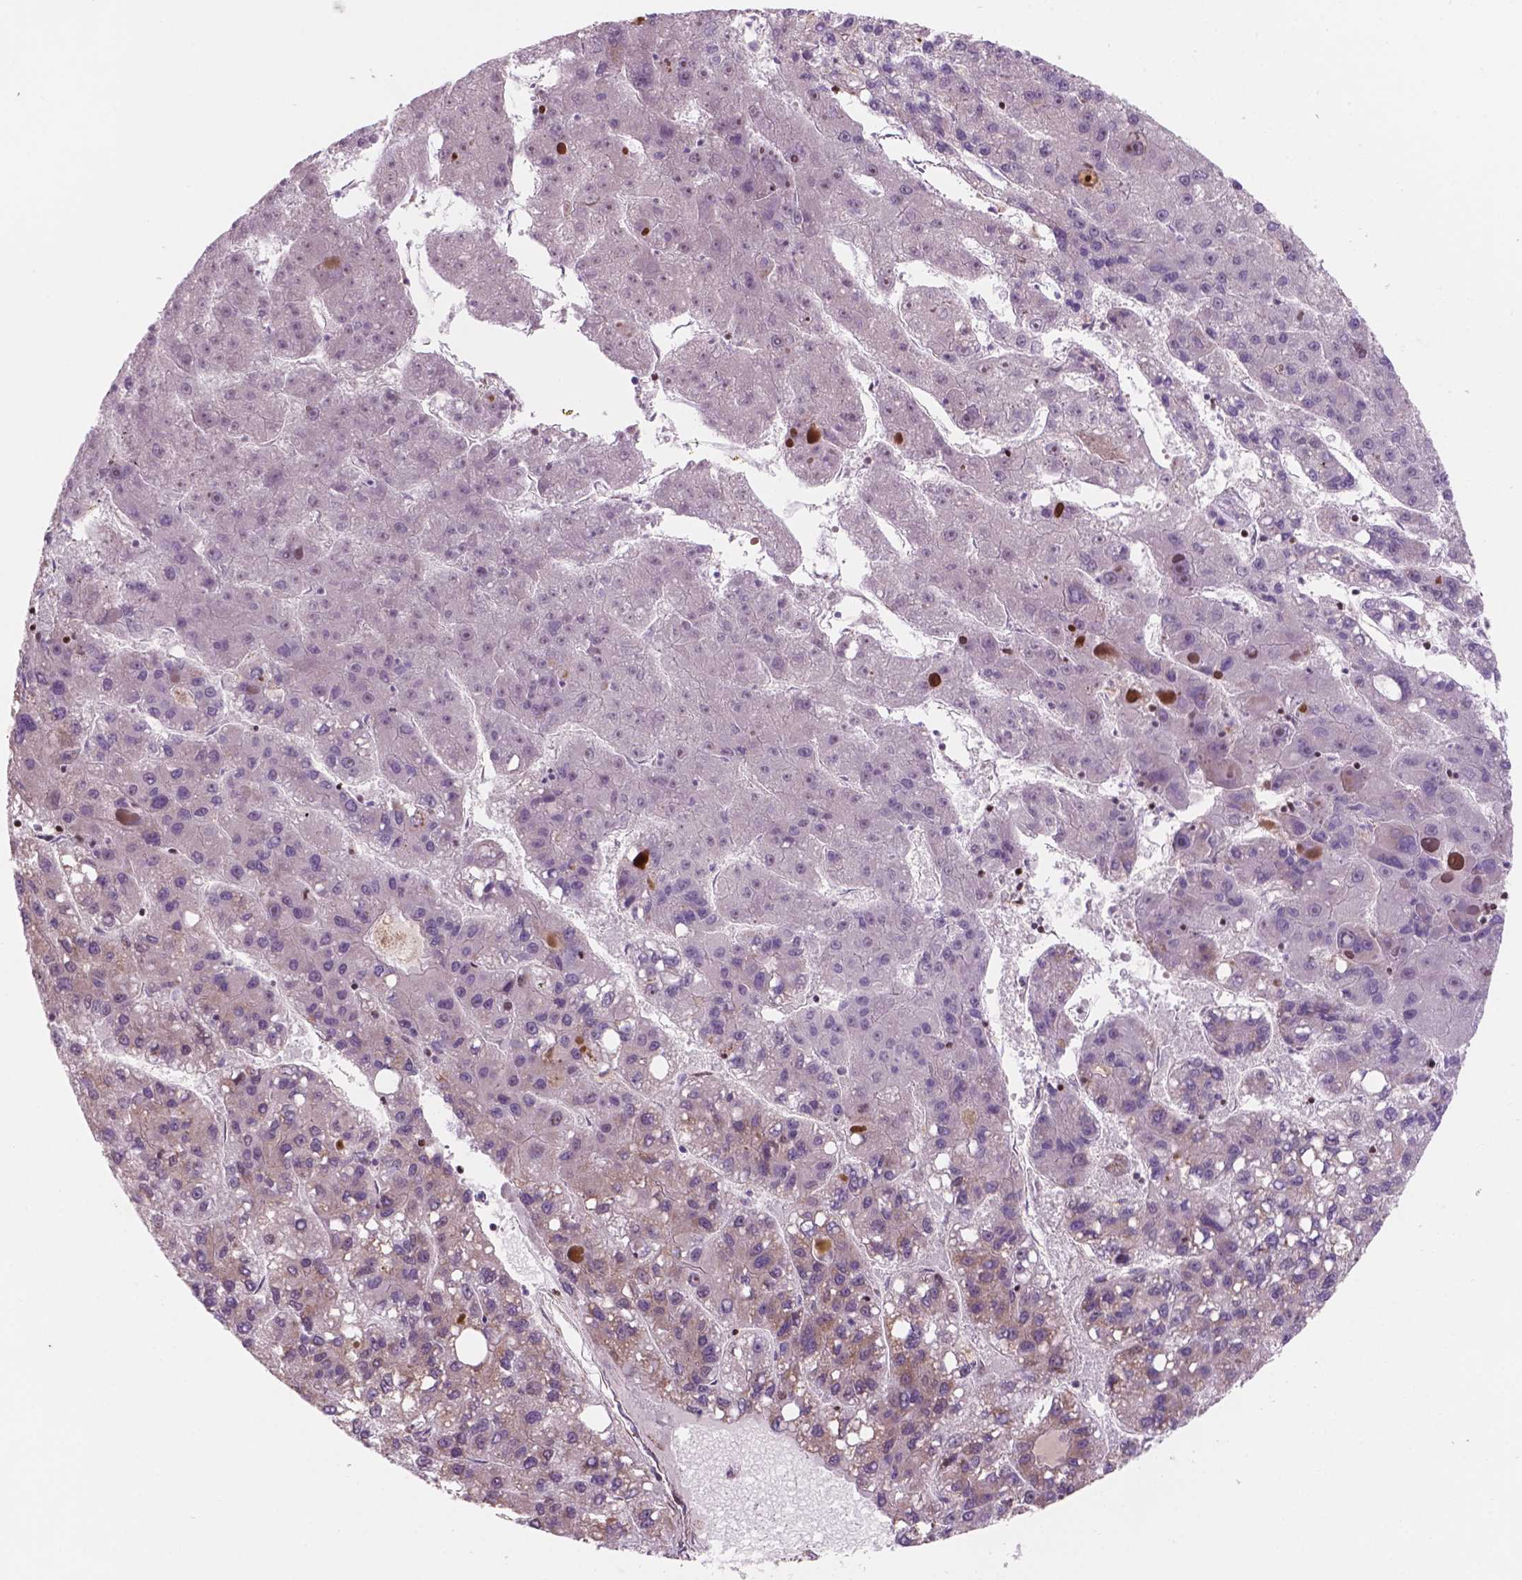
{"staining": {"intensity": "moderate", "quantity": "25%-75%", "location": "cytoplasmic/membranous"}, "tissue": "liver cancer", "cell_type": "Tumor cells", "image_type": "cancer", "snomed": [{"axis": "morphology", "description": "Carcinoma, Hepatocellular, NOS"}, {"axis": "topography", "description": "Liver"}], "caption": "Human liver hepatocellular carcinoma stained for a protein (brown) reveals moderate cytoplasmic/membranous positive positivity in approximately 25%-75% of tumor cells.", "gene": "NDUFA10", "patient": {"sex": "female", "age": 82}}